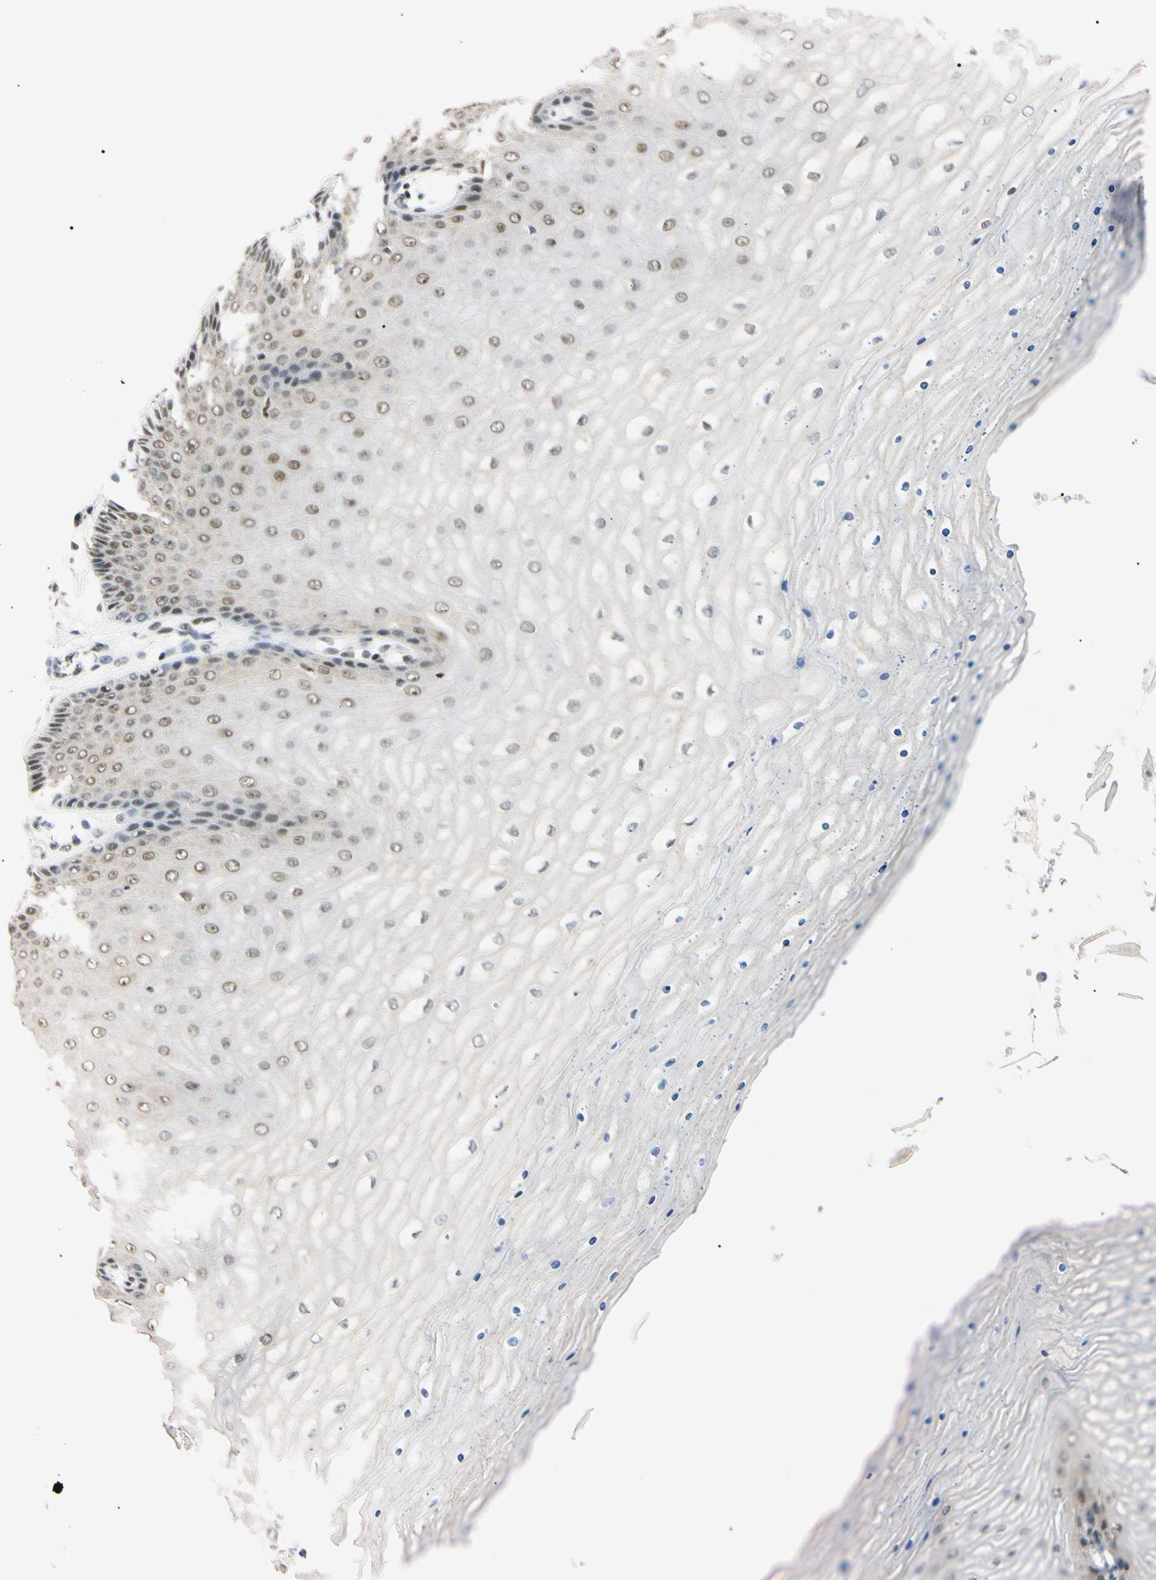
{"staining": {"intensity": "strong", "quantity": ">75%", "location": "nuclear"}, "tissue": "cervix", "cell_type": "Glandular cells", "image_type": "normal", "snomed": [{"axis": "morphology", "description": "Normal tissue, NOS"}, {"axis": "topography", "description": "Cervix"}], "caption": "Immunohistochemistry (DAB (3,3'-diaminobenzidine)) staining of normal cervix demonstrates strong nuclear protein expression in about >75% of glandular cells. (DAB (3,3'-diaminobenzidine) = brown stain, brightfield microscopy at high magnification).", "gene": "ZNF134", "patient": {"sex": "female", "age": 55}}